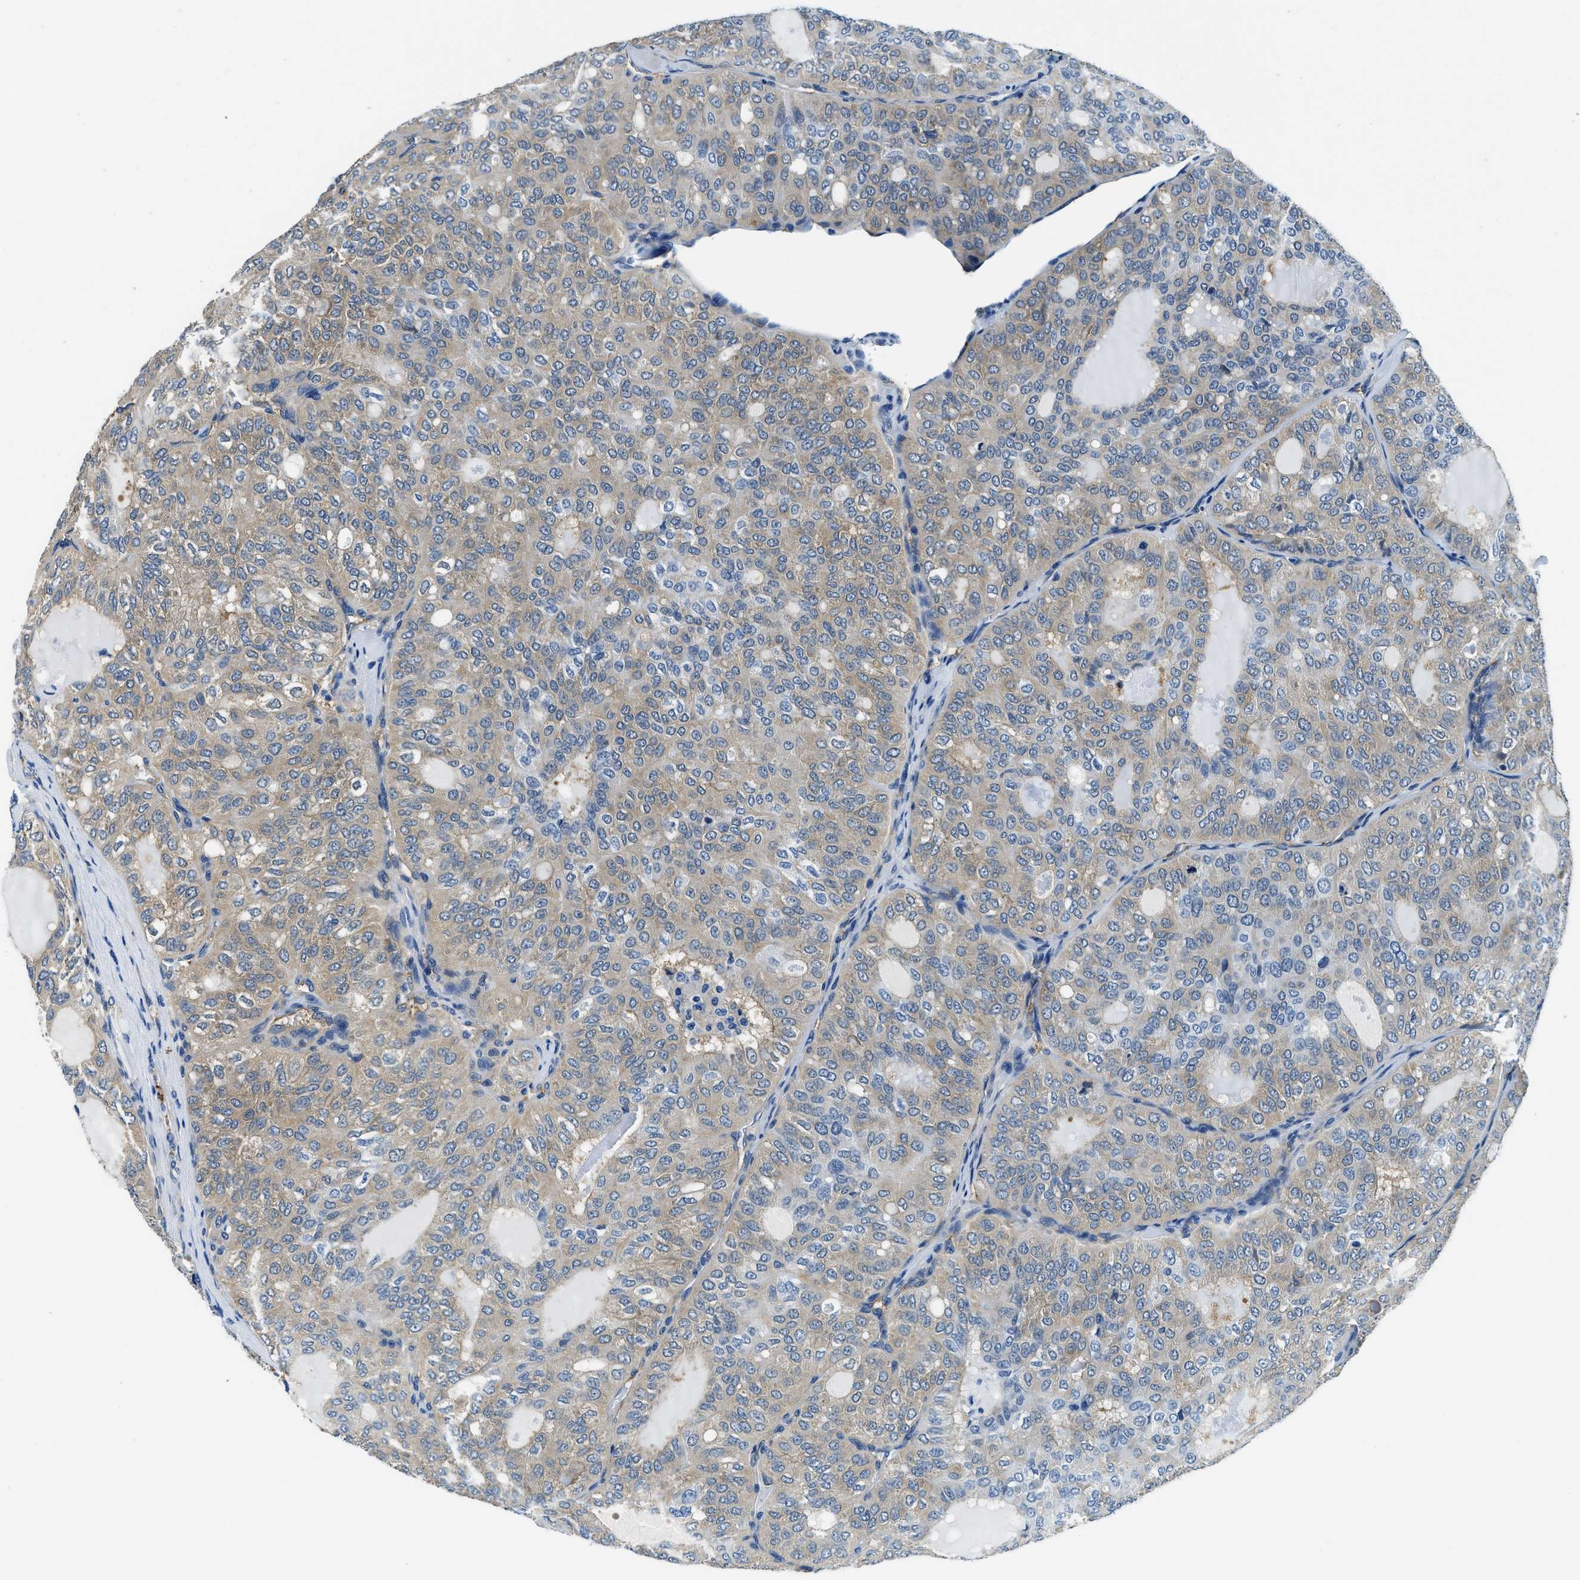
{"staining": {"intensity": "weak", "quantity": ">75%", "location": "cytoplasmic/membranous"}, "tissue": "thyroid cancer", "cell_type": "Tumor cells", "image_type": "cancer", "snomed": [{"axis": "morphology", "description": "Follicular adenoma carcinoma, NOS"}, {"axis": "topography", "description": "Thyroid gland"}], "caption": "A histopathology image showing weak cytoplasmic/membranous positivity in about >75% of tumor cells in thyroid cancer, as visualized by brown immunohistochemical staining.", "gene": "TWF1", "patient": {"sex": "male", "age": 75}}